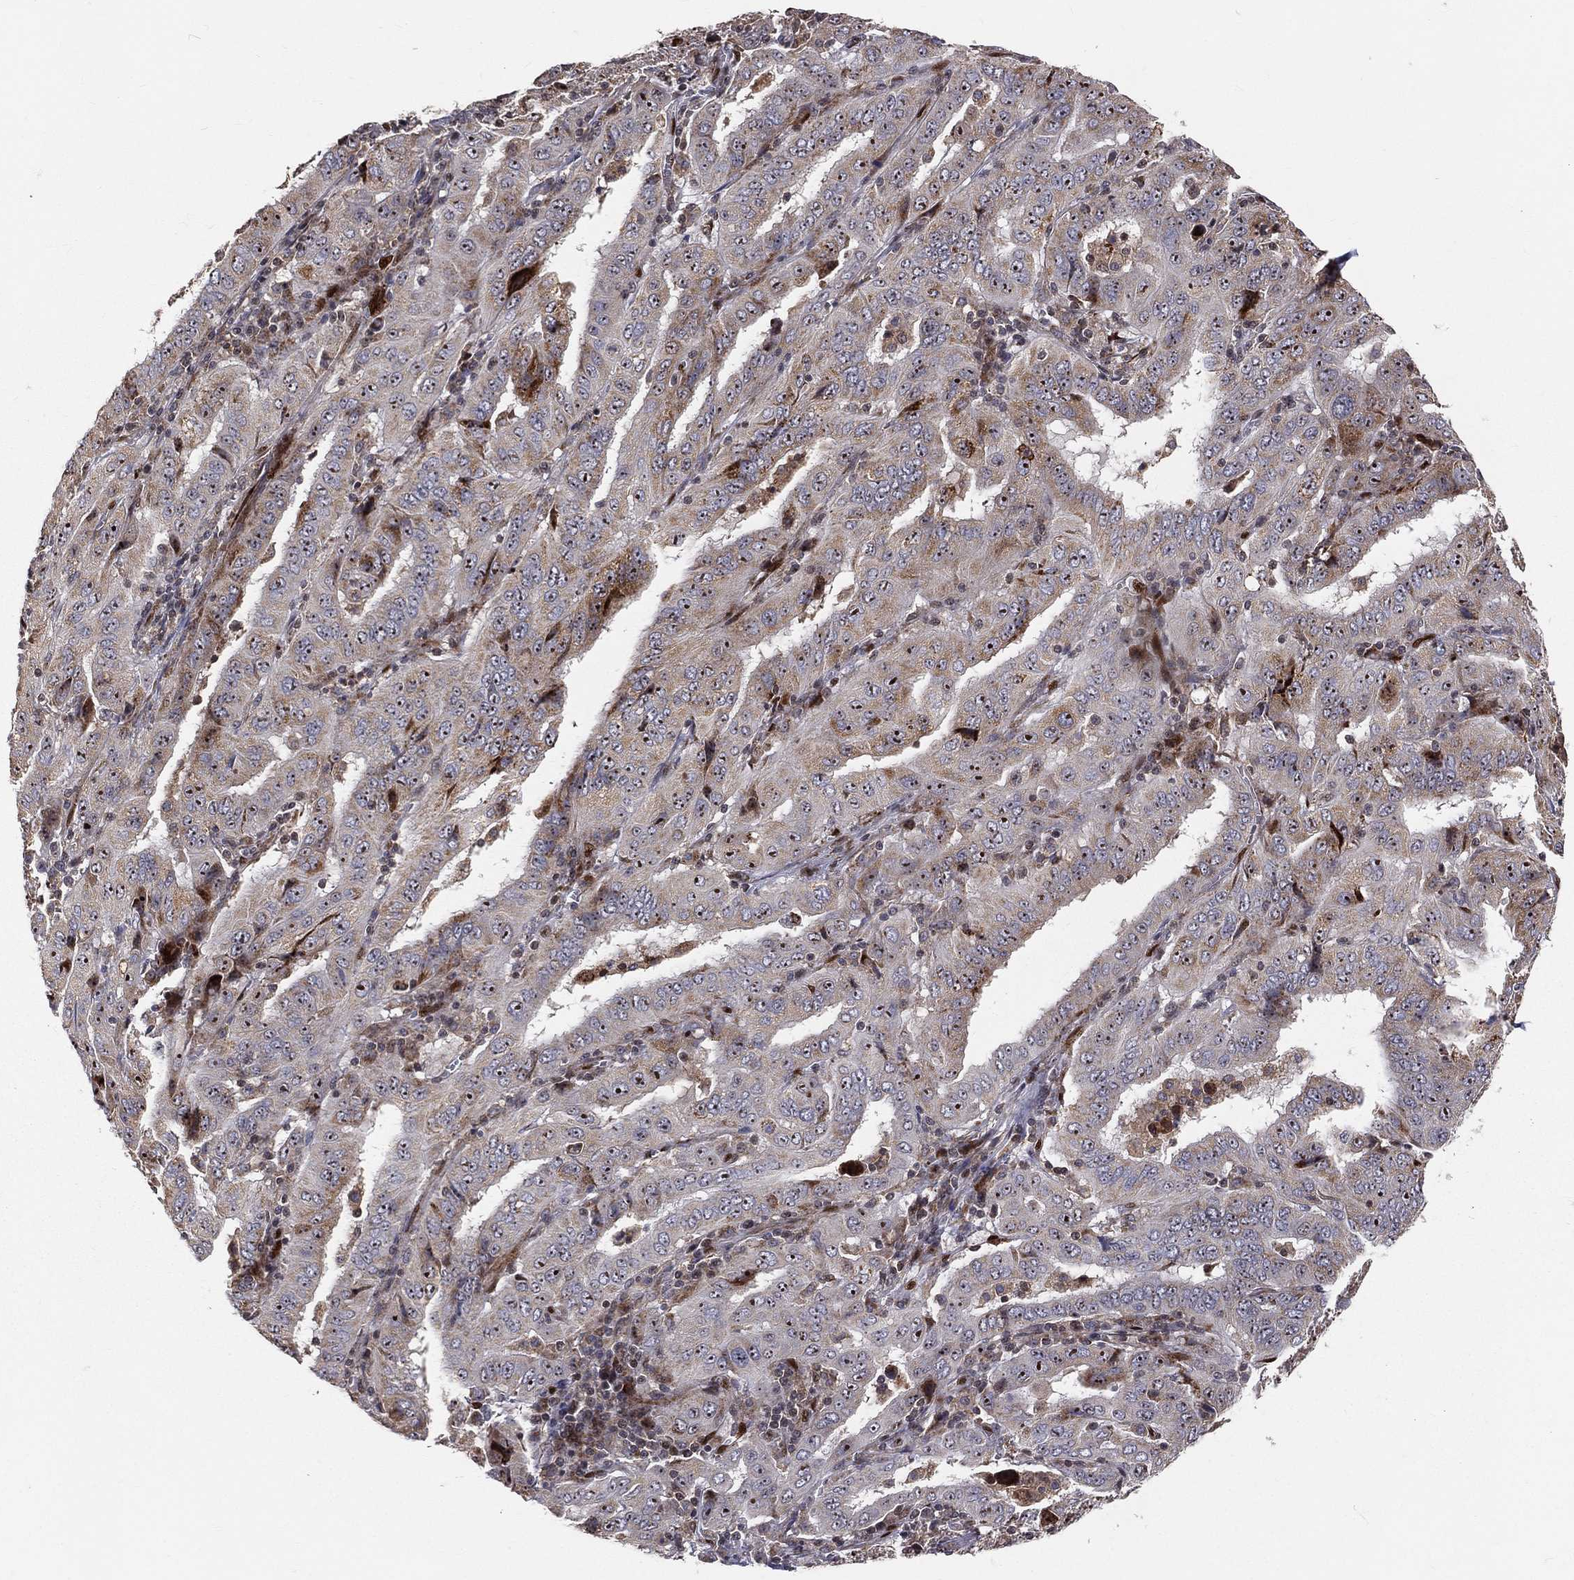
{"staining": {"intensity": "moderate", "quantity": "25%-75%", "location": "cytoplasmic/membranous,nuclear"}, "tissue": "pancreatic cancer", "cell_type": "Tumor cells", "image_type": "cancer", "snomed": [{"axis": "morphology", "description": "Adenocarcinoma, NOS"}, {"axis": "topography", "description": "Pancreas"}], "caption": "IHC (DAB (3,3'-diaminobenzidine)) staining of human adenocarcinoma (pancreatic) shows moderate cytoplasmic/membranous and nuclear protein positivity in about 25%-75% of tumor cells.", "gene": "ZEB1", "patient": {"sex": "male", "age": 63}}